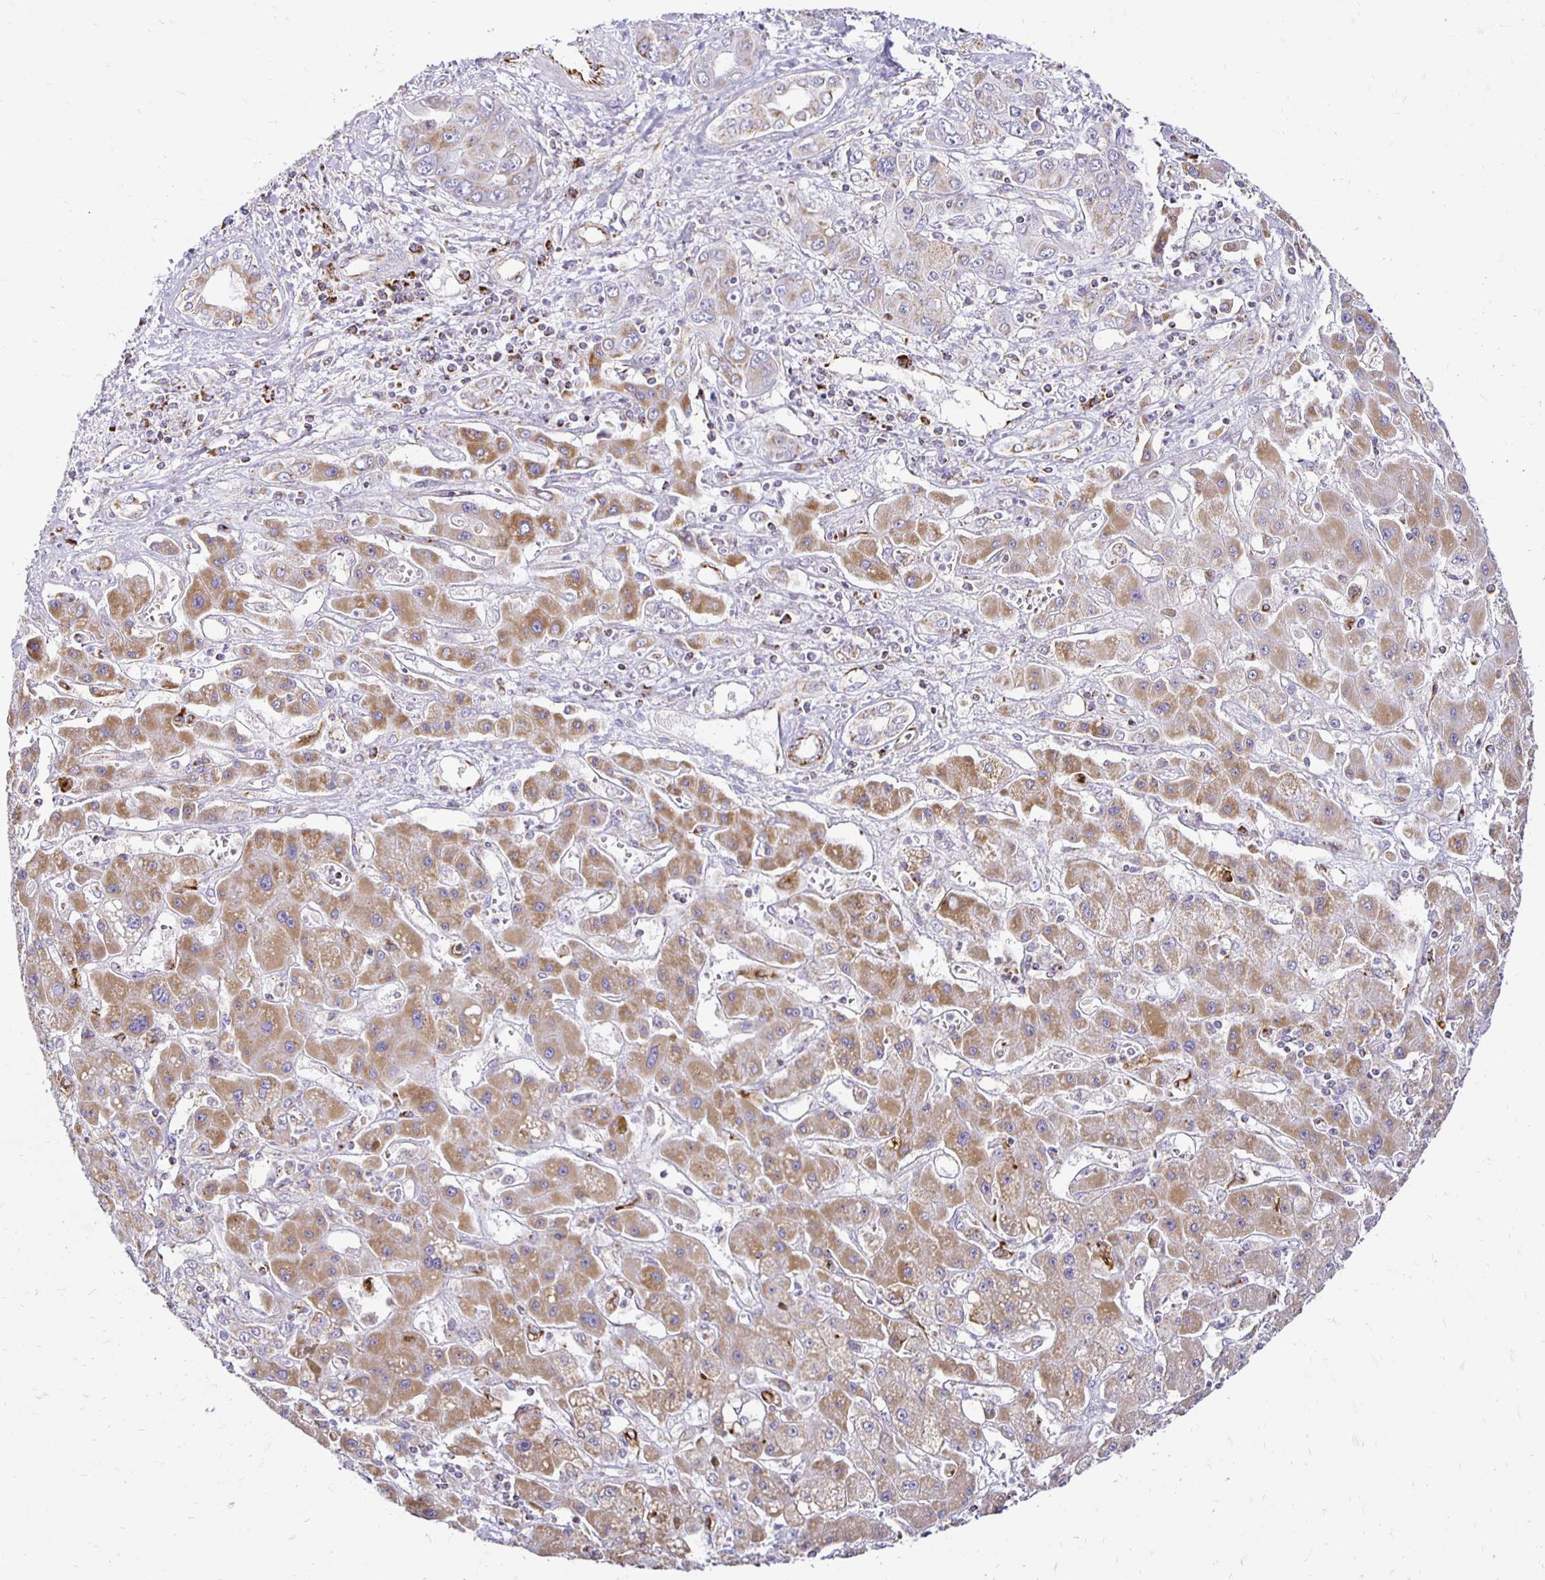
{"staining": {"intensity": "weak", "quantity": ">75%", "location": "cytoplasmic/membranous"}, "tissue": "liver cancer", "cell_type": "Tumor cells", "image_type": "cancer", "snomed": [{"axis": "morphology", "description": "Cholangiocarcinoma"}, {"axis": "topography", "description": "Liver"}], "caption": "Tumor cells exhibit low levels of weak cytoplasmic/membranous positivity in about >75% of cells in liver cholangiocarcinoma.", "gene": "PLAAT2", "patient": {"sex": "male", "age": 67}}